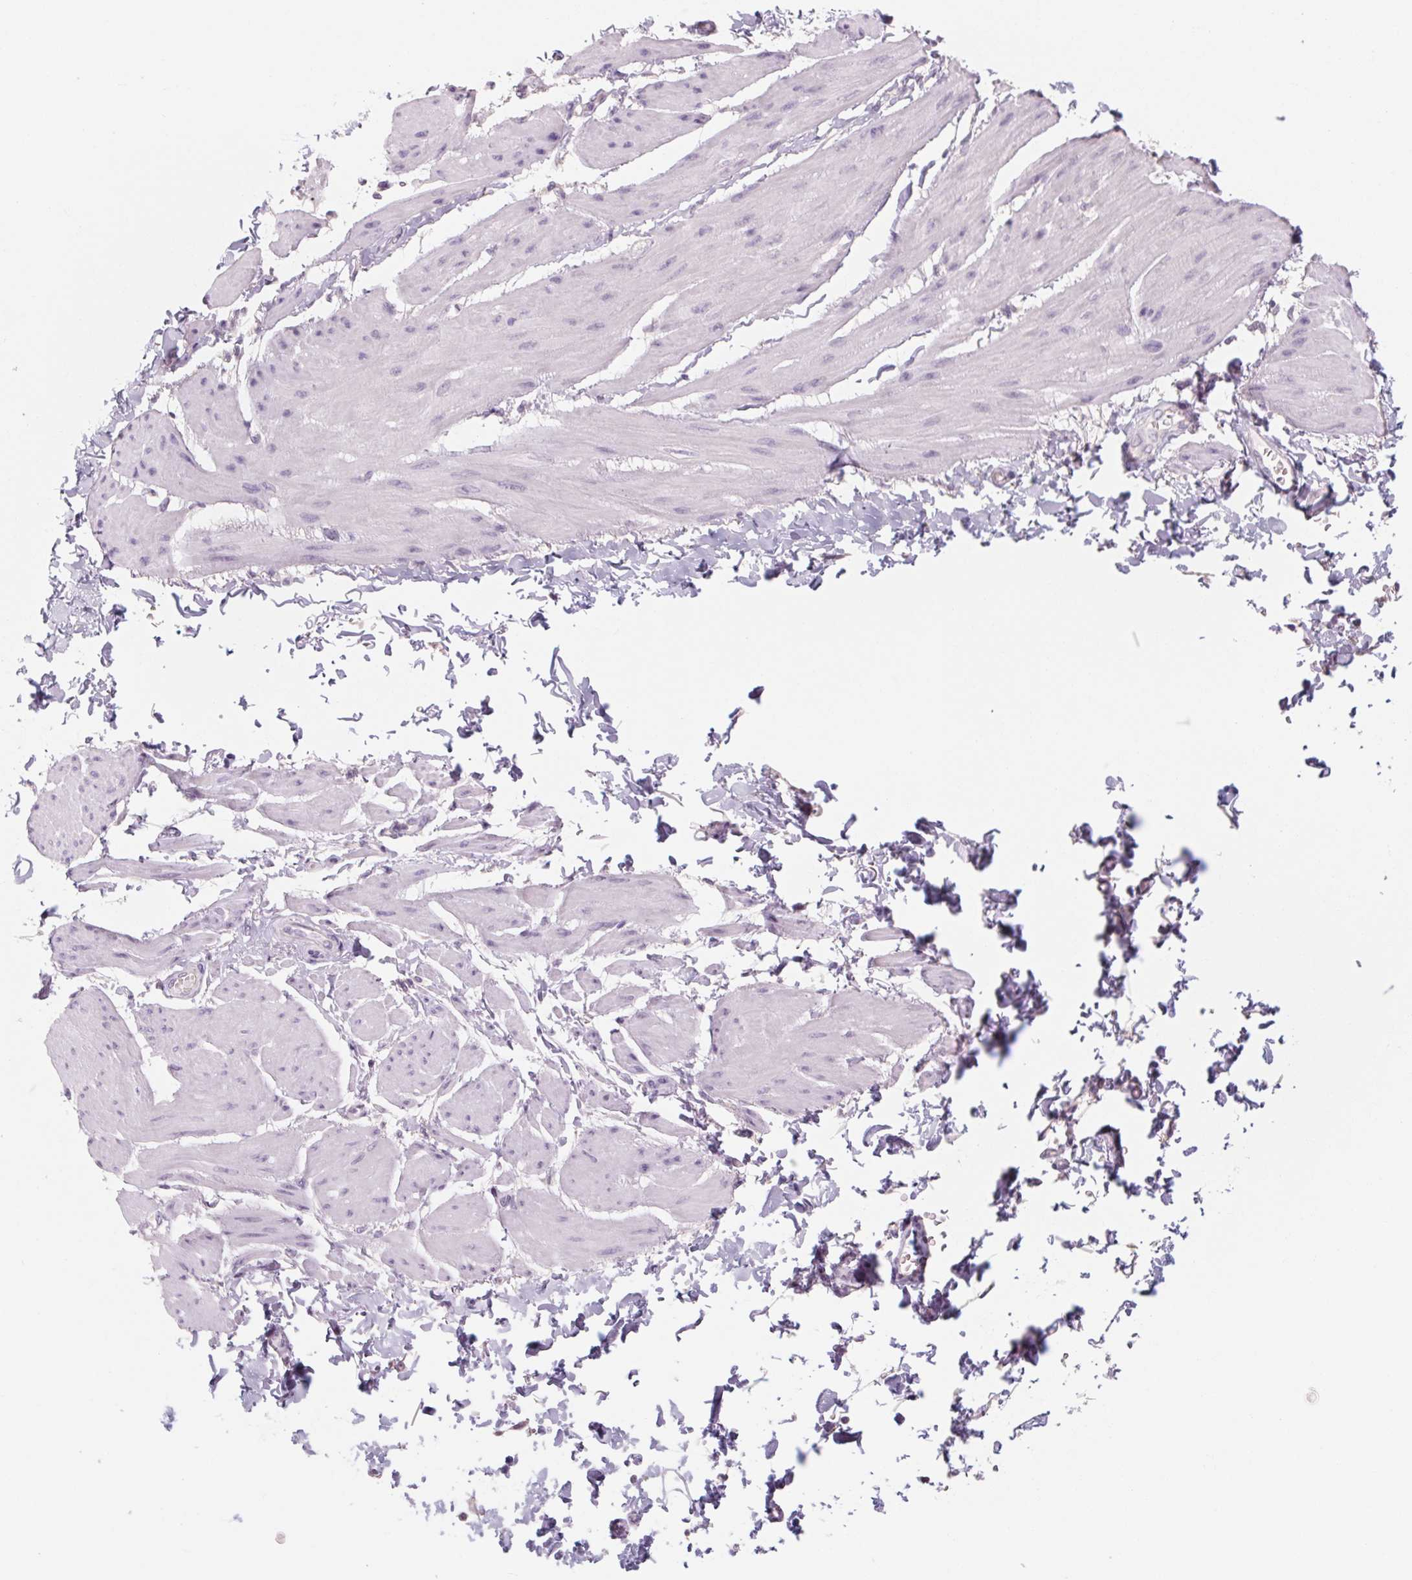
{"staining": {"intensity": "negative", "quantity": "none", "location": "none"}, "tissue": "adipose tissue", "cell_type": "Adipocytes", "image_type": "normal", "snomed": [{"axis": "morphology", "description": "Normal tissue, NOS"}, {"axis": "topography", "description": "Prostate"}, {"axis": "topography", "description": "Peripheral nerve tissue"}], "caption": "Immunohistochemistry micrograph of normal adipose tissue: adipose tissue stained with DAB demonstrates no significant protein expression in adipocytes.", "gene": "POU1F1", "patient": {"sex": "male", "age": 55}}